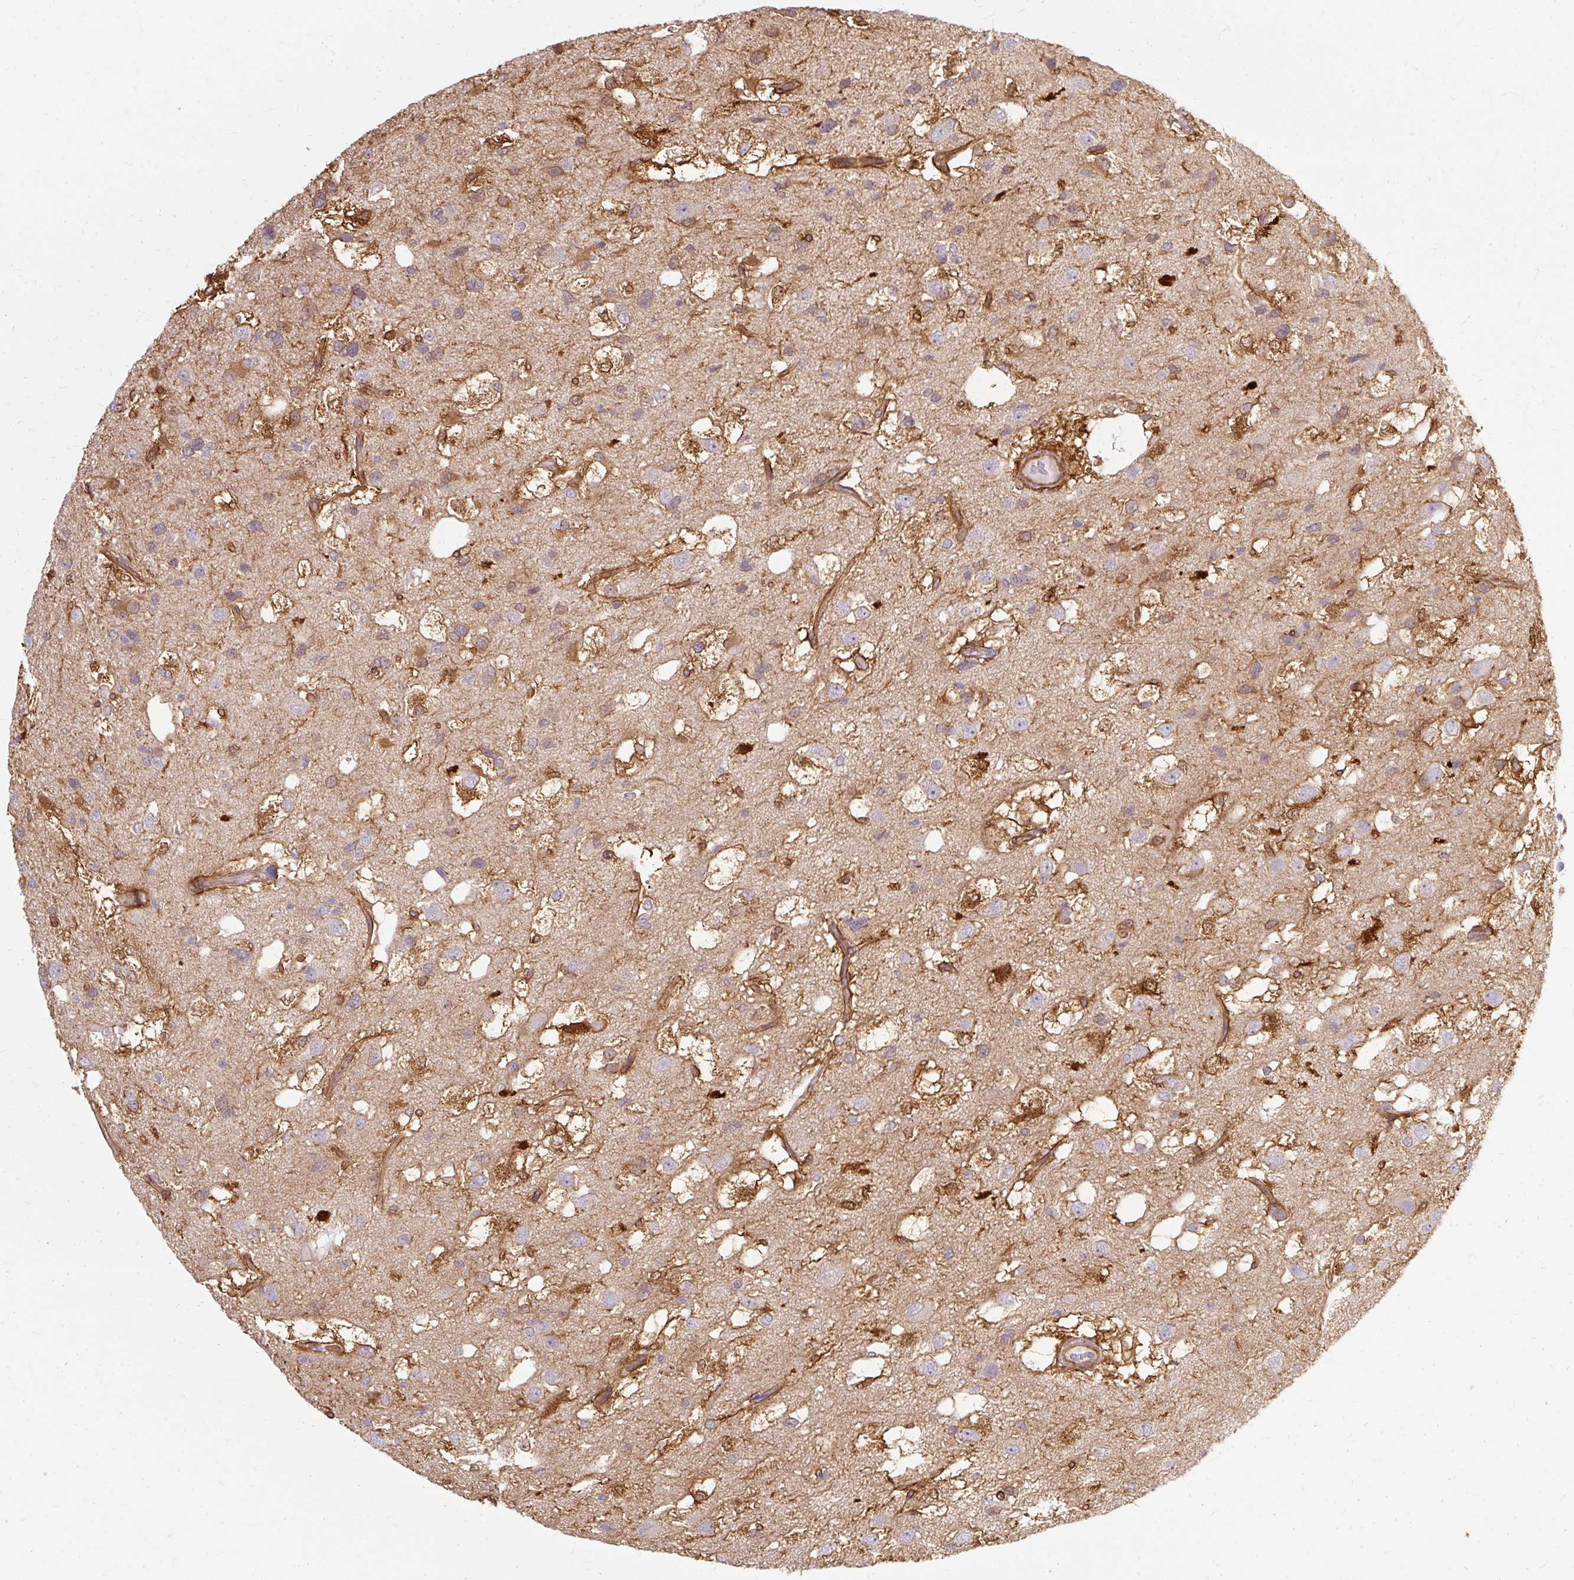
{"staining": {"intensity": "negative", "quantity": "none", "location": "none"}, "tissue": "glioma", "cell_type": "Tumor cells", "image_type": "cancer", "snomed": [{"axis": "morphology", "description": "Glioma, malignant, High grade"}, {"axis": "topography", "description": "Brain"}], "caption": "A high-resolution image shows immunohistochemistry (IHC) staining of high-grade glioma (malignant), which exhibits no significant expression in tumor cells.", "gene": "CNN3", "patient": {"sex": "male", "age": 53}}